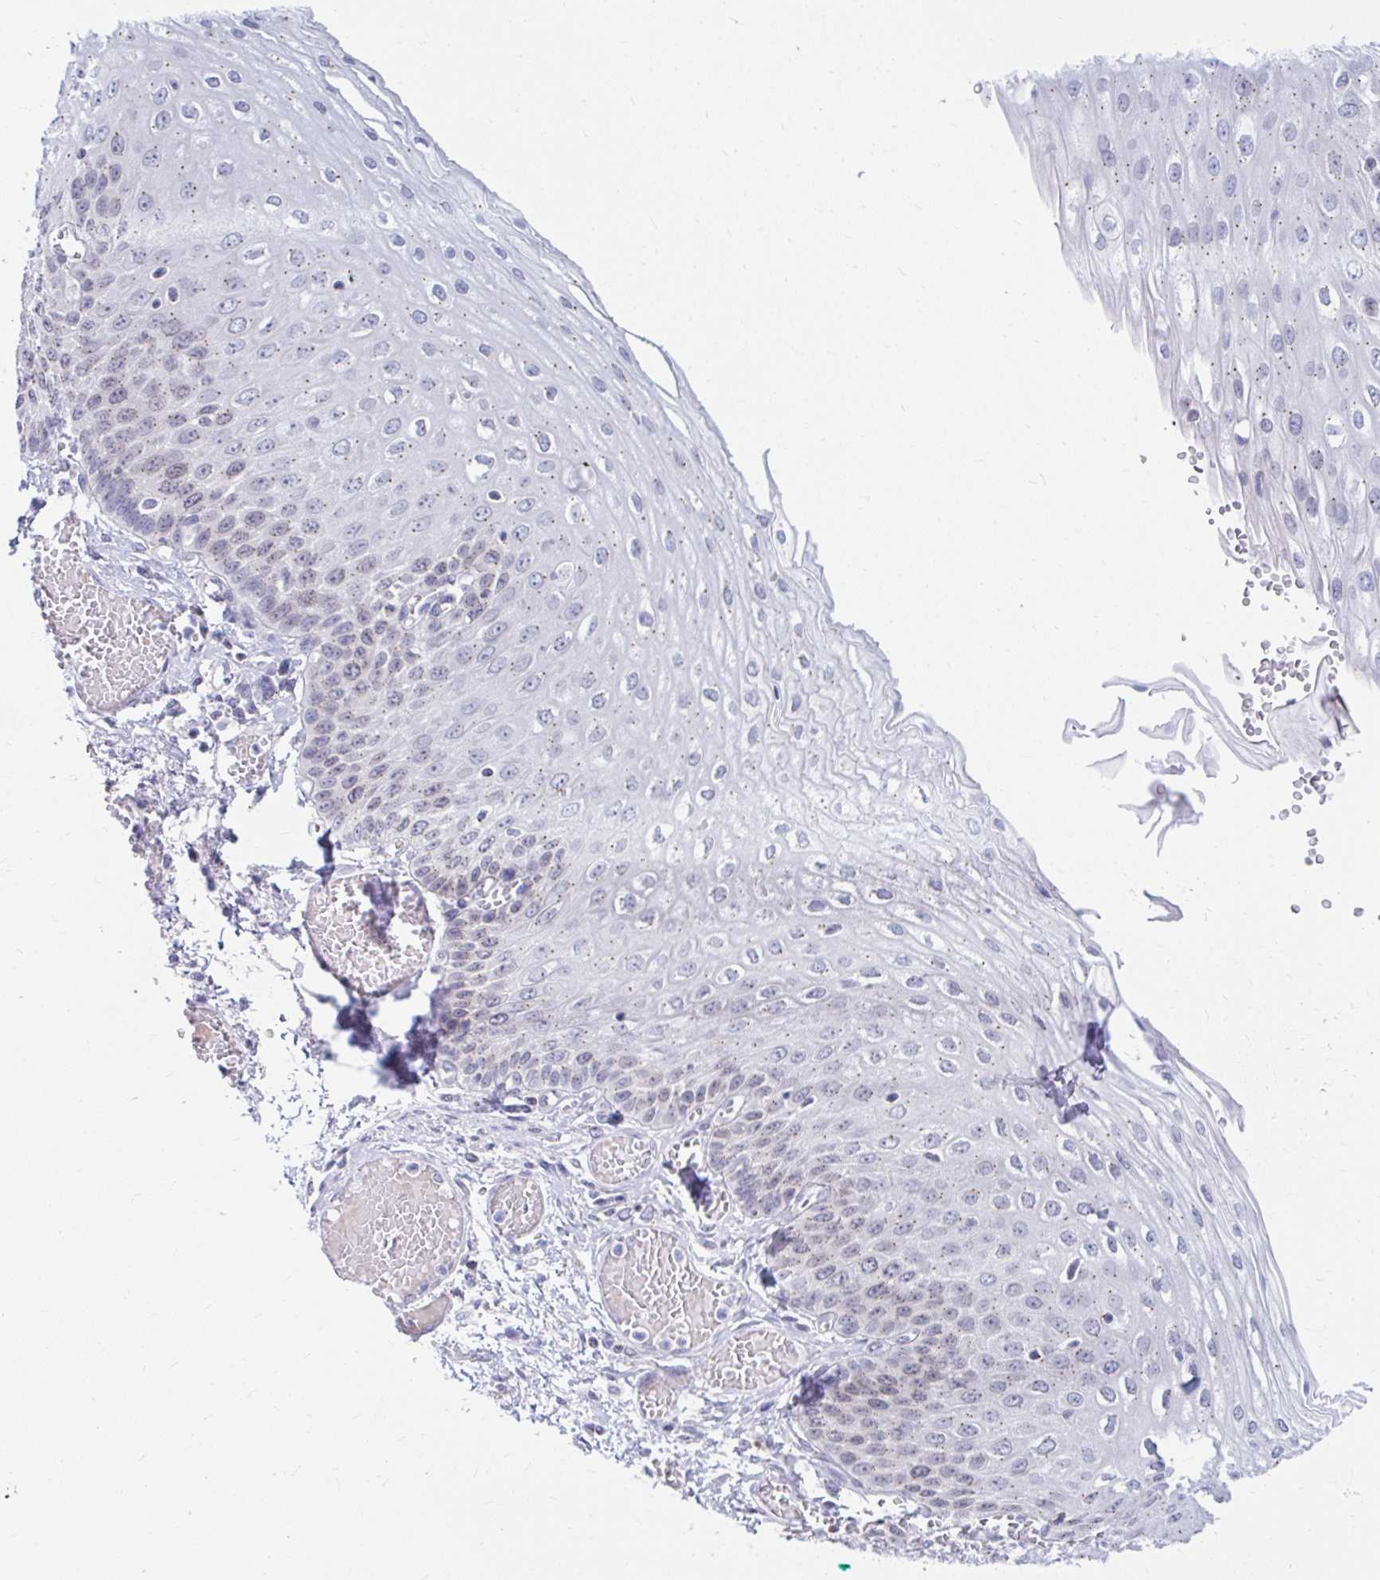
{"staining": {"intensity": "weak", "quantity": "25%-75%", "location": "nuclear"}, "tissue": "esophagus", "cell_type": "Squamous epithelial cells", "image_type": "normal", "snomed": [{"axis": "morphology", "description": "Normal tissue, NOS"}, {"axis": "morphology", "description": "Adenocarcinoma, NOS"}, {"axis": "topography", "description": "Esophagus"}], "caption": "Brown immunohistochemical staining in benign human esophagus exhibits weak nuclear expression in approximately 25%-75% of squamous epithelial cells. (DAB (3,3'-diaminobenzidine) IHC, brown staining for protein, blue staining for nuclei).", "gene": "RADIL", "patient": {"sex": "male", "age": 81}}